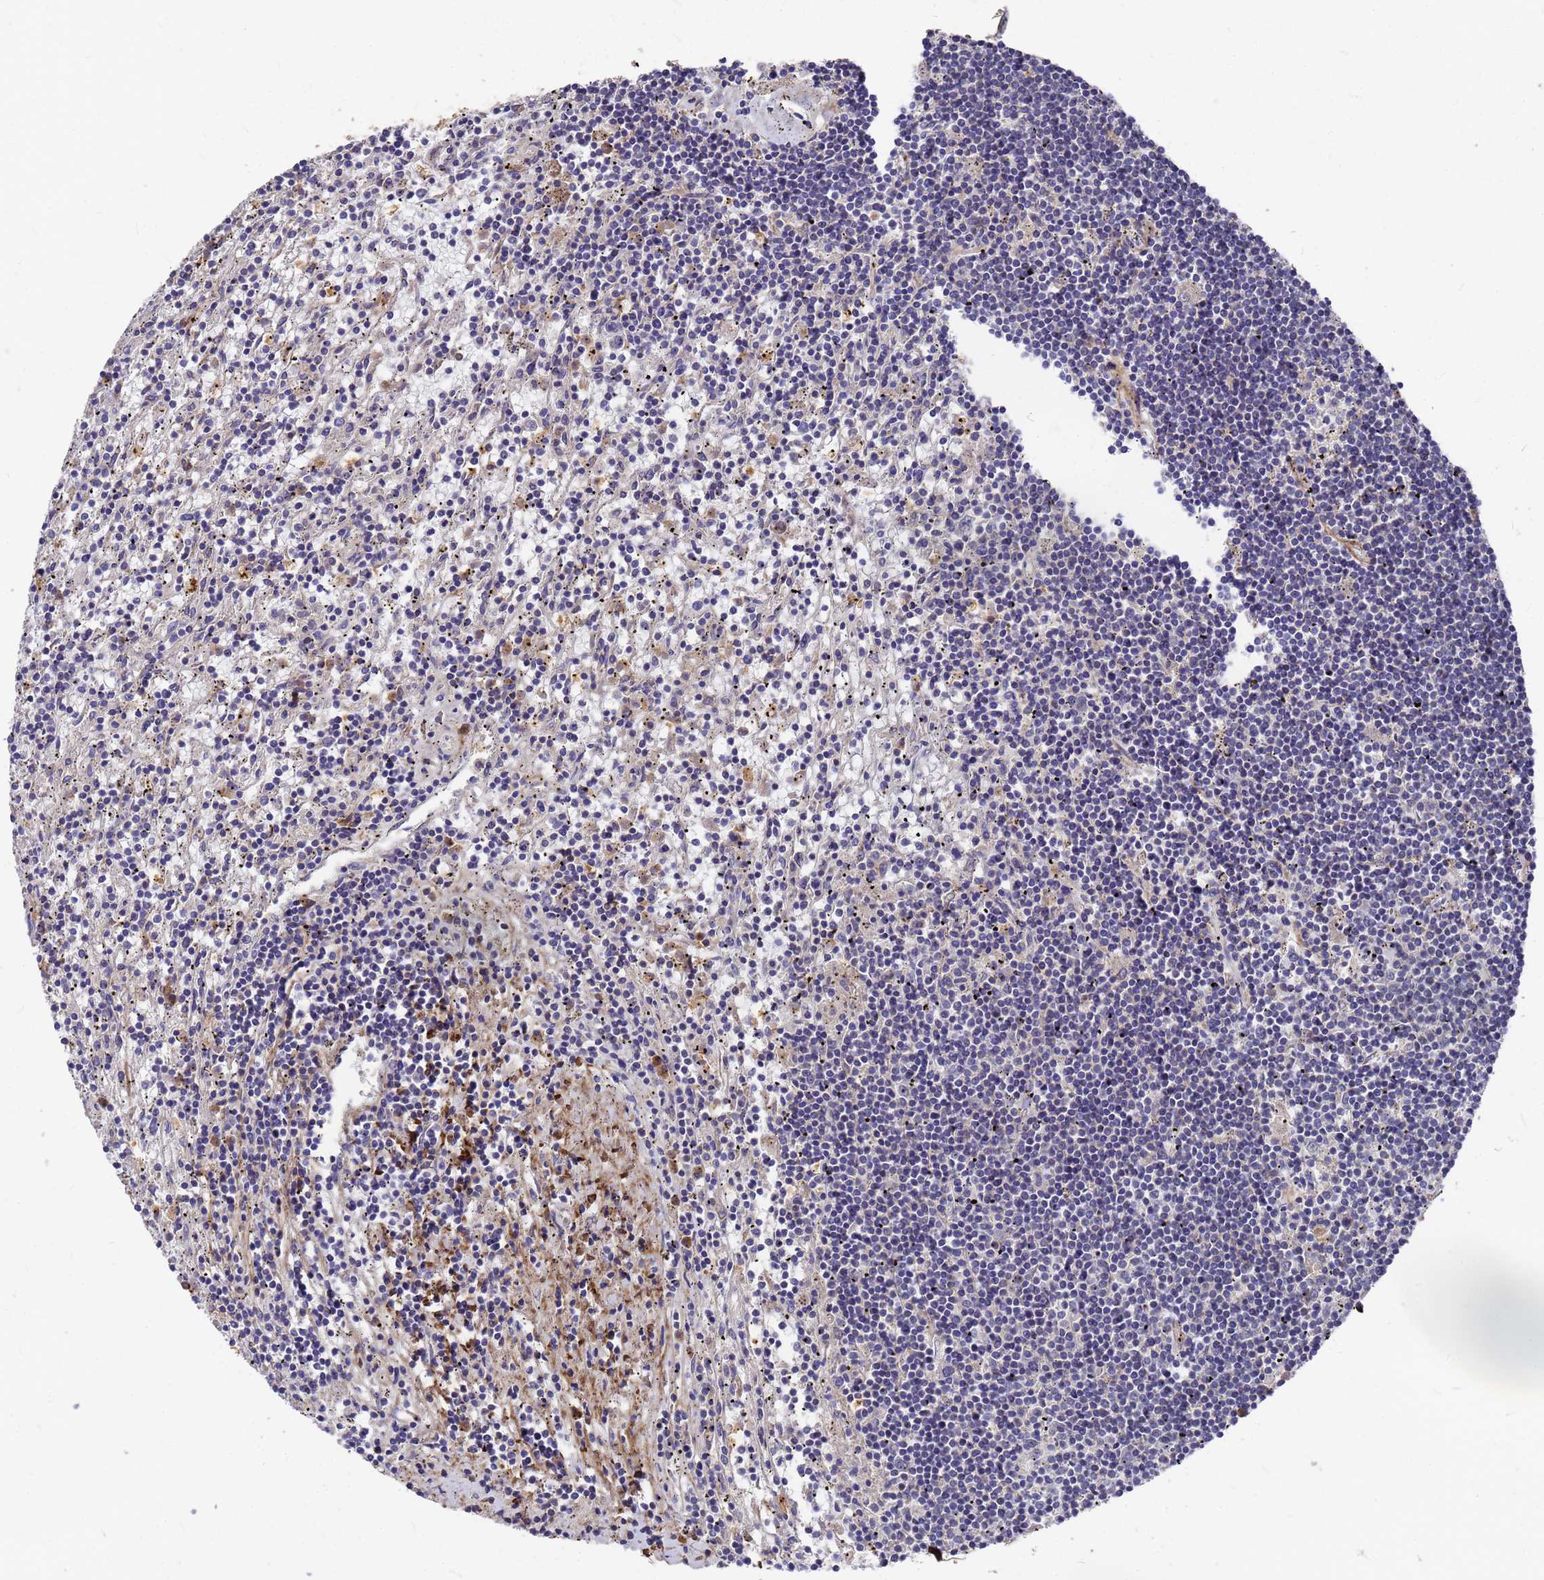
{"staining": {"intensity": "negative", "quantity": "none", "location": "none"}, "tissue": "lymphoma", "cell_type": "Tumor cells", "image_type": "cancer", "snomed": [{"axis": "morphology", "description": "Malignant lymphoma, non-Hodgkin's type, Low grade"}, {"axis": "topography", "description": "Spleen"}], "caption": "There is no significant staining in tumor cells of lymphoma.", "gene": "ZNF717", "patient": {"sex": "male", "age": 76}}